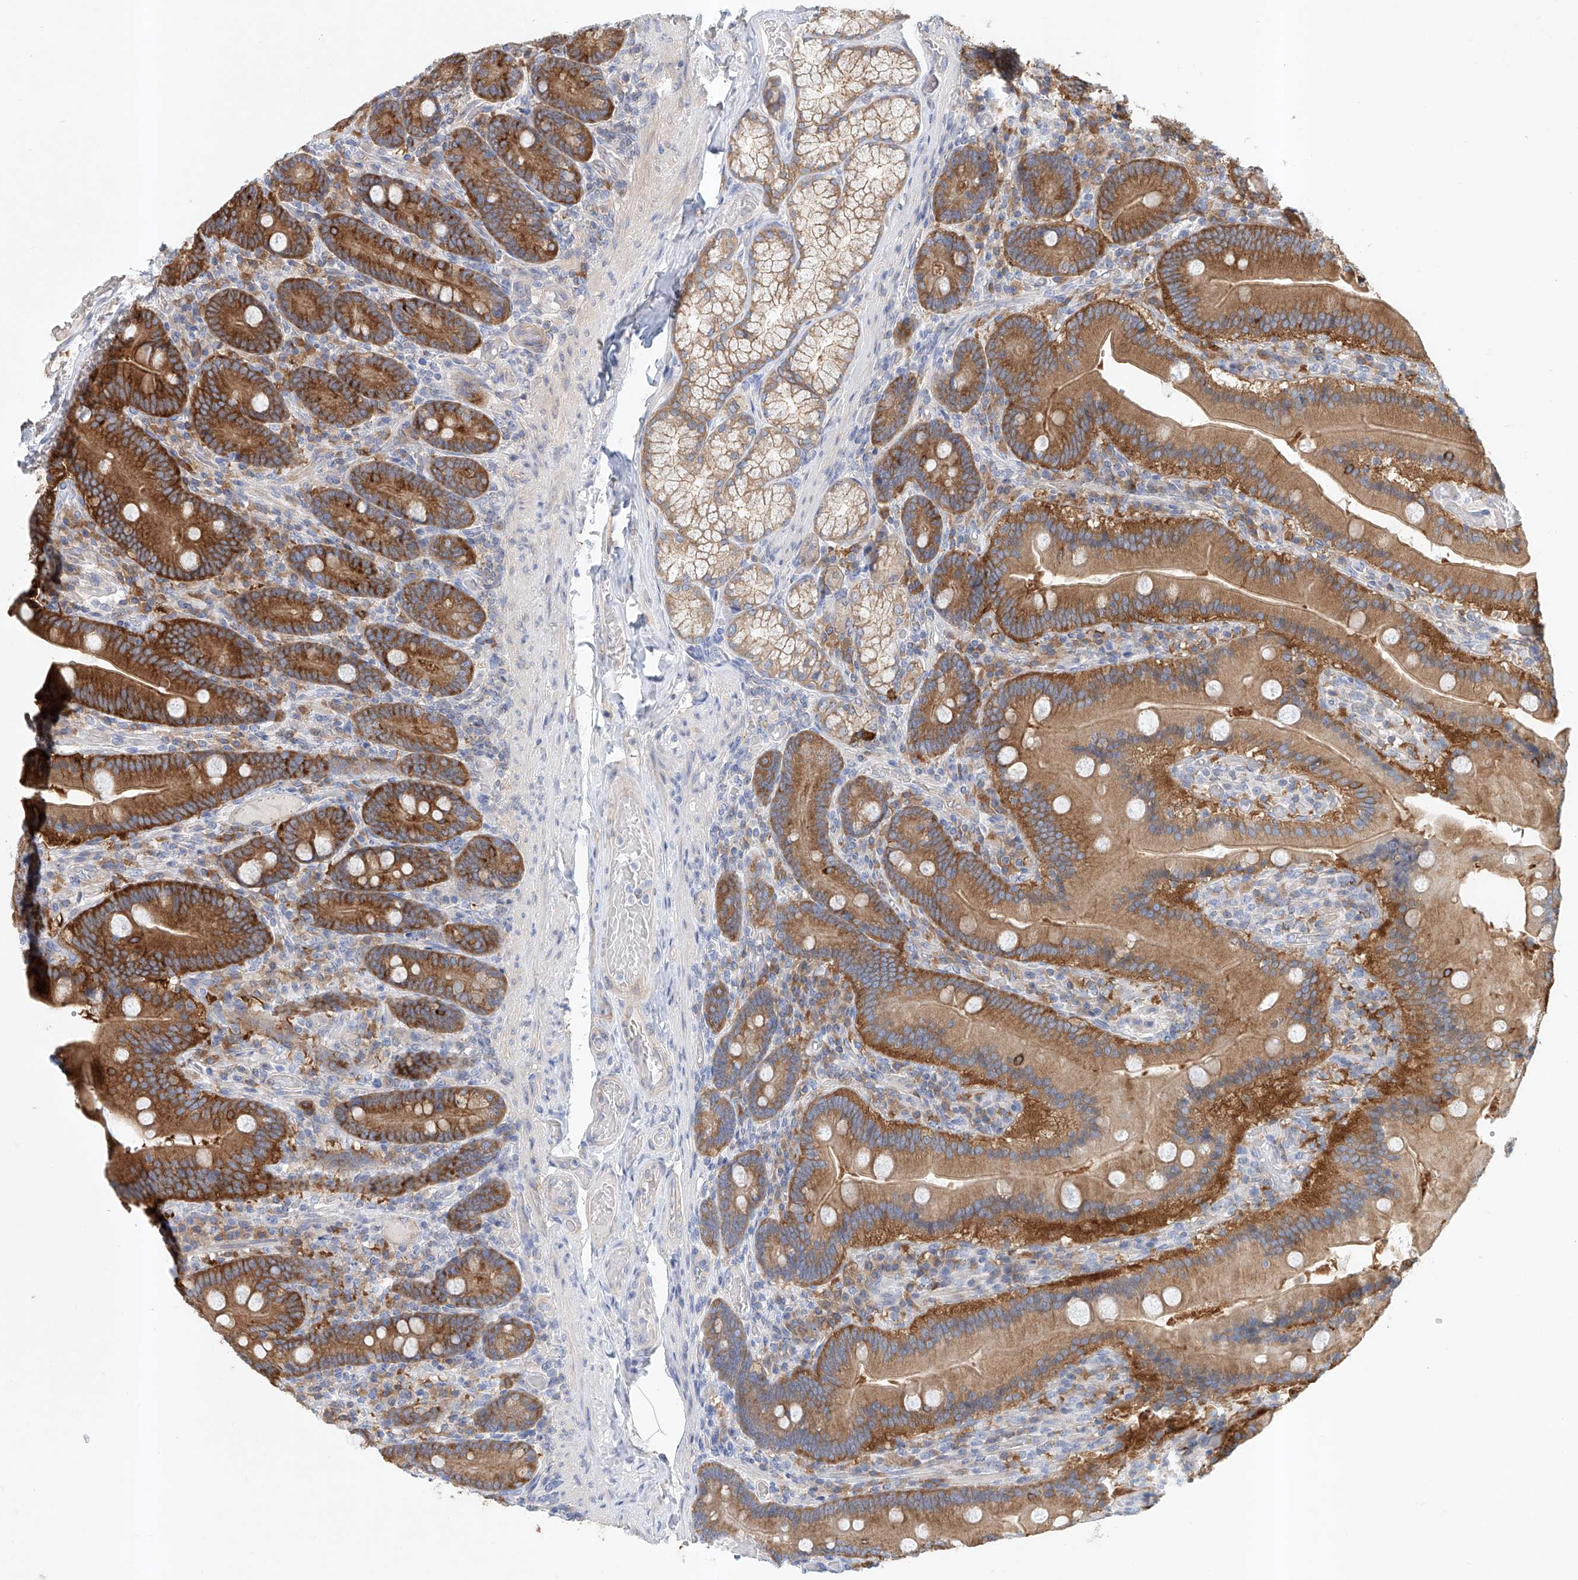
{"staining": {"intensity": "strong", "quantity": "25%-75%", "location": "cytoplasmic/membranous"}, "tissue": "duodenum", "cell_type": "Glandular cells", "image_type": "normal", "snomed": [{"axis": "morphology", "description": "Normal tissue, NOS"}, {"axis": "topography", "description": "Duodenum"}], "caption": "High-power microscopy captured an IHC image of normal duodenum, revealing strong cytoplasmic/membranous expression in approximately 25%-75% of glandular cells. (Brightfield microscopy of DAB IHC at high magnification).", "gene": "CARMIL1", "patient": {"sex": "female", "age": 62}}